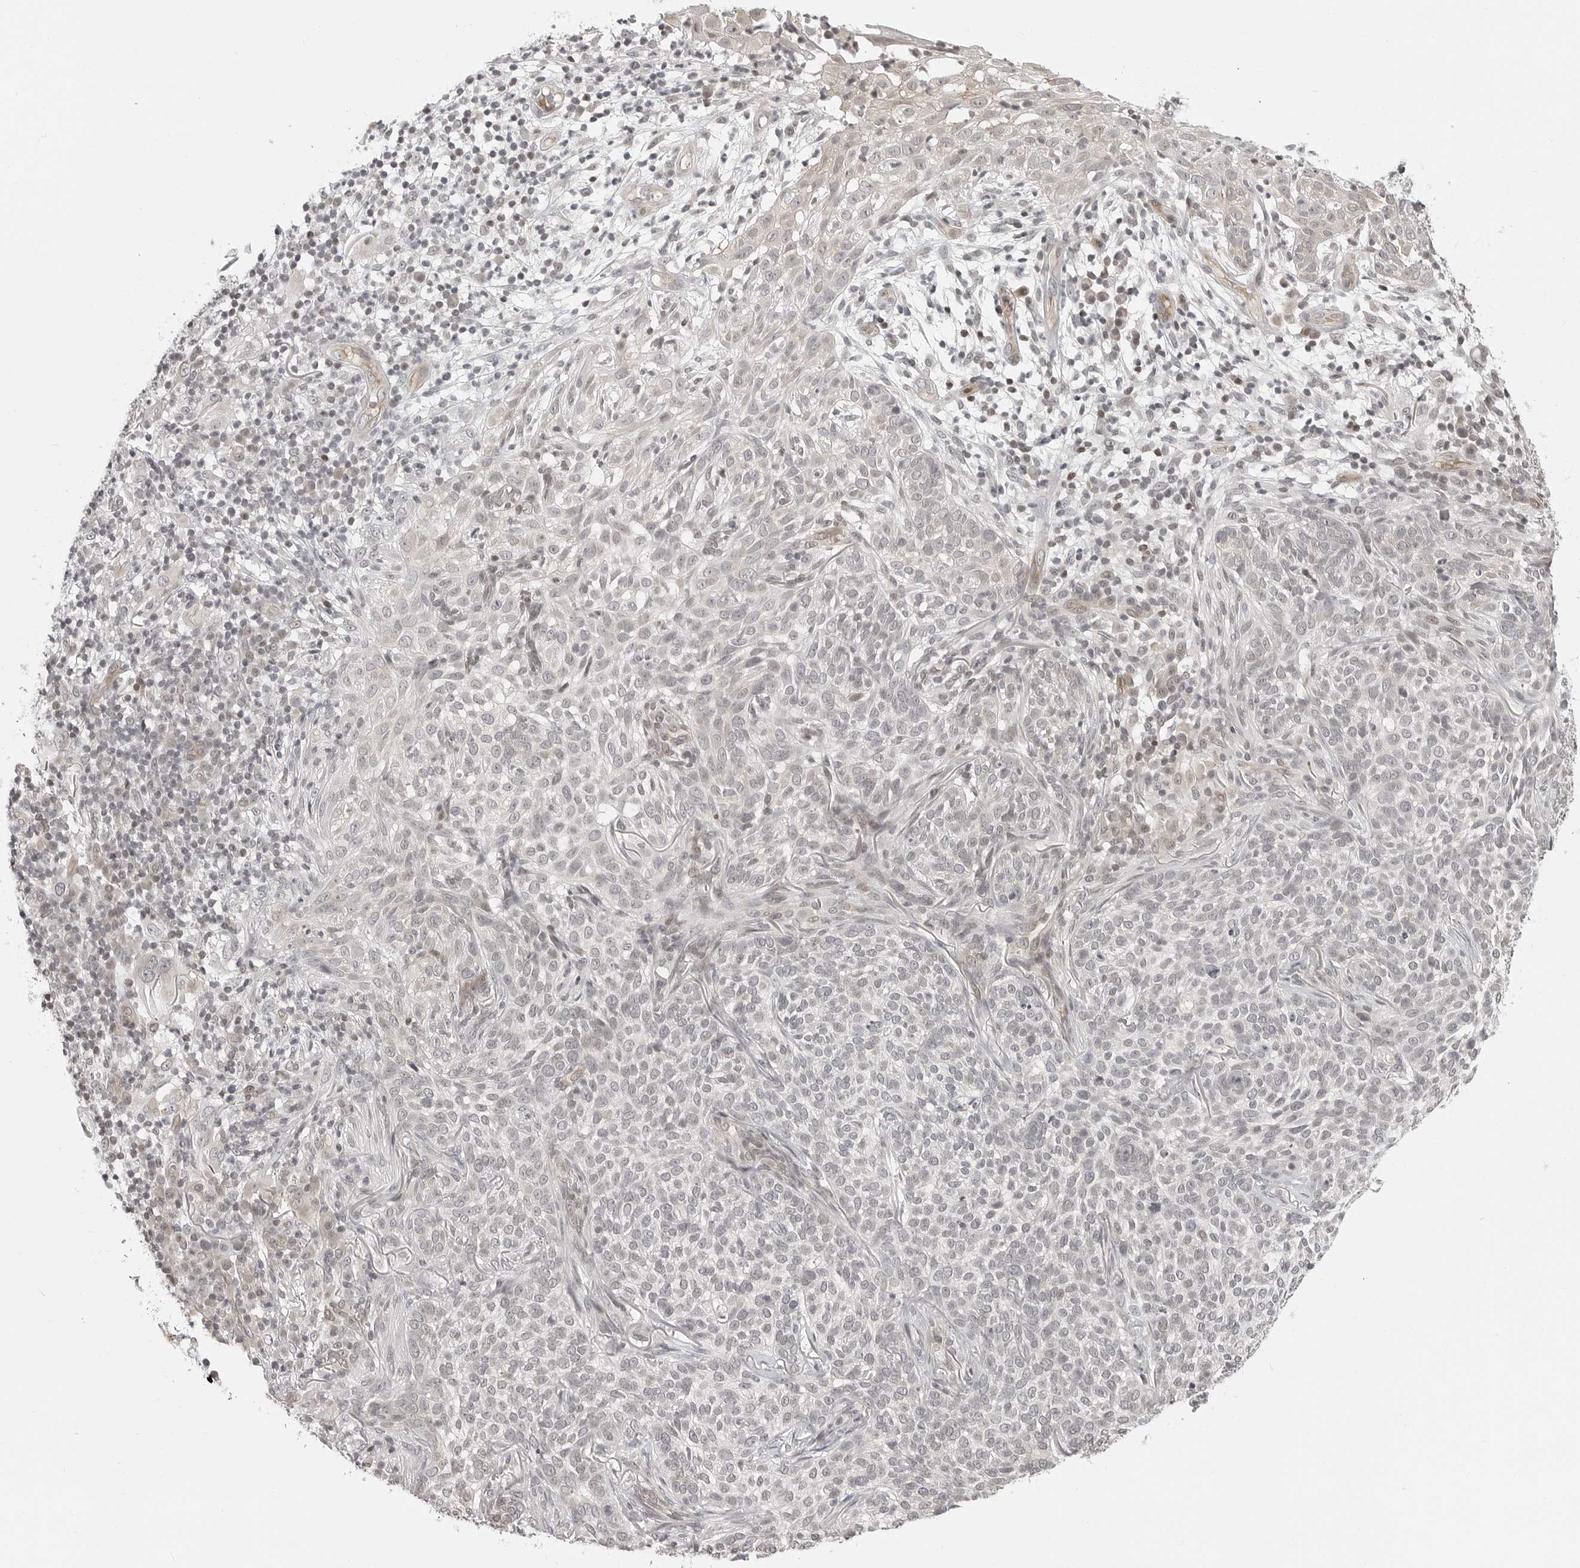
{"staining": {"intensity": "negative", "quantity": "none", "location": "none"}, "tissue": "skin cancer", "cell_type": "Tumor cells", "image_type": "cancer", "snomed": [{"axis": "morphology", "description": "Basal cell carcinoma"}, {"axis": "topography", "description": "Skin"}], "caption": "Tumor cells are negative for brown protein staining in basal cell carcinoma (skin).", "gene": "C8orf33", "patient": {"sex": "female", "age": 64}}